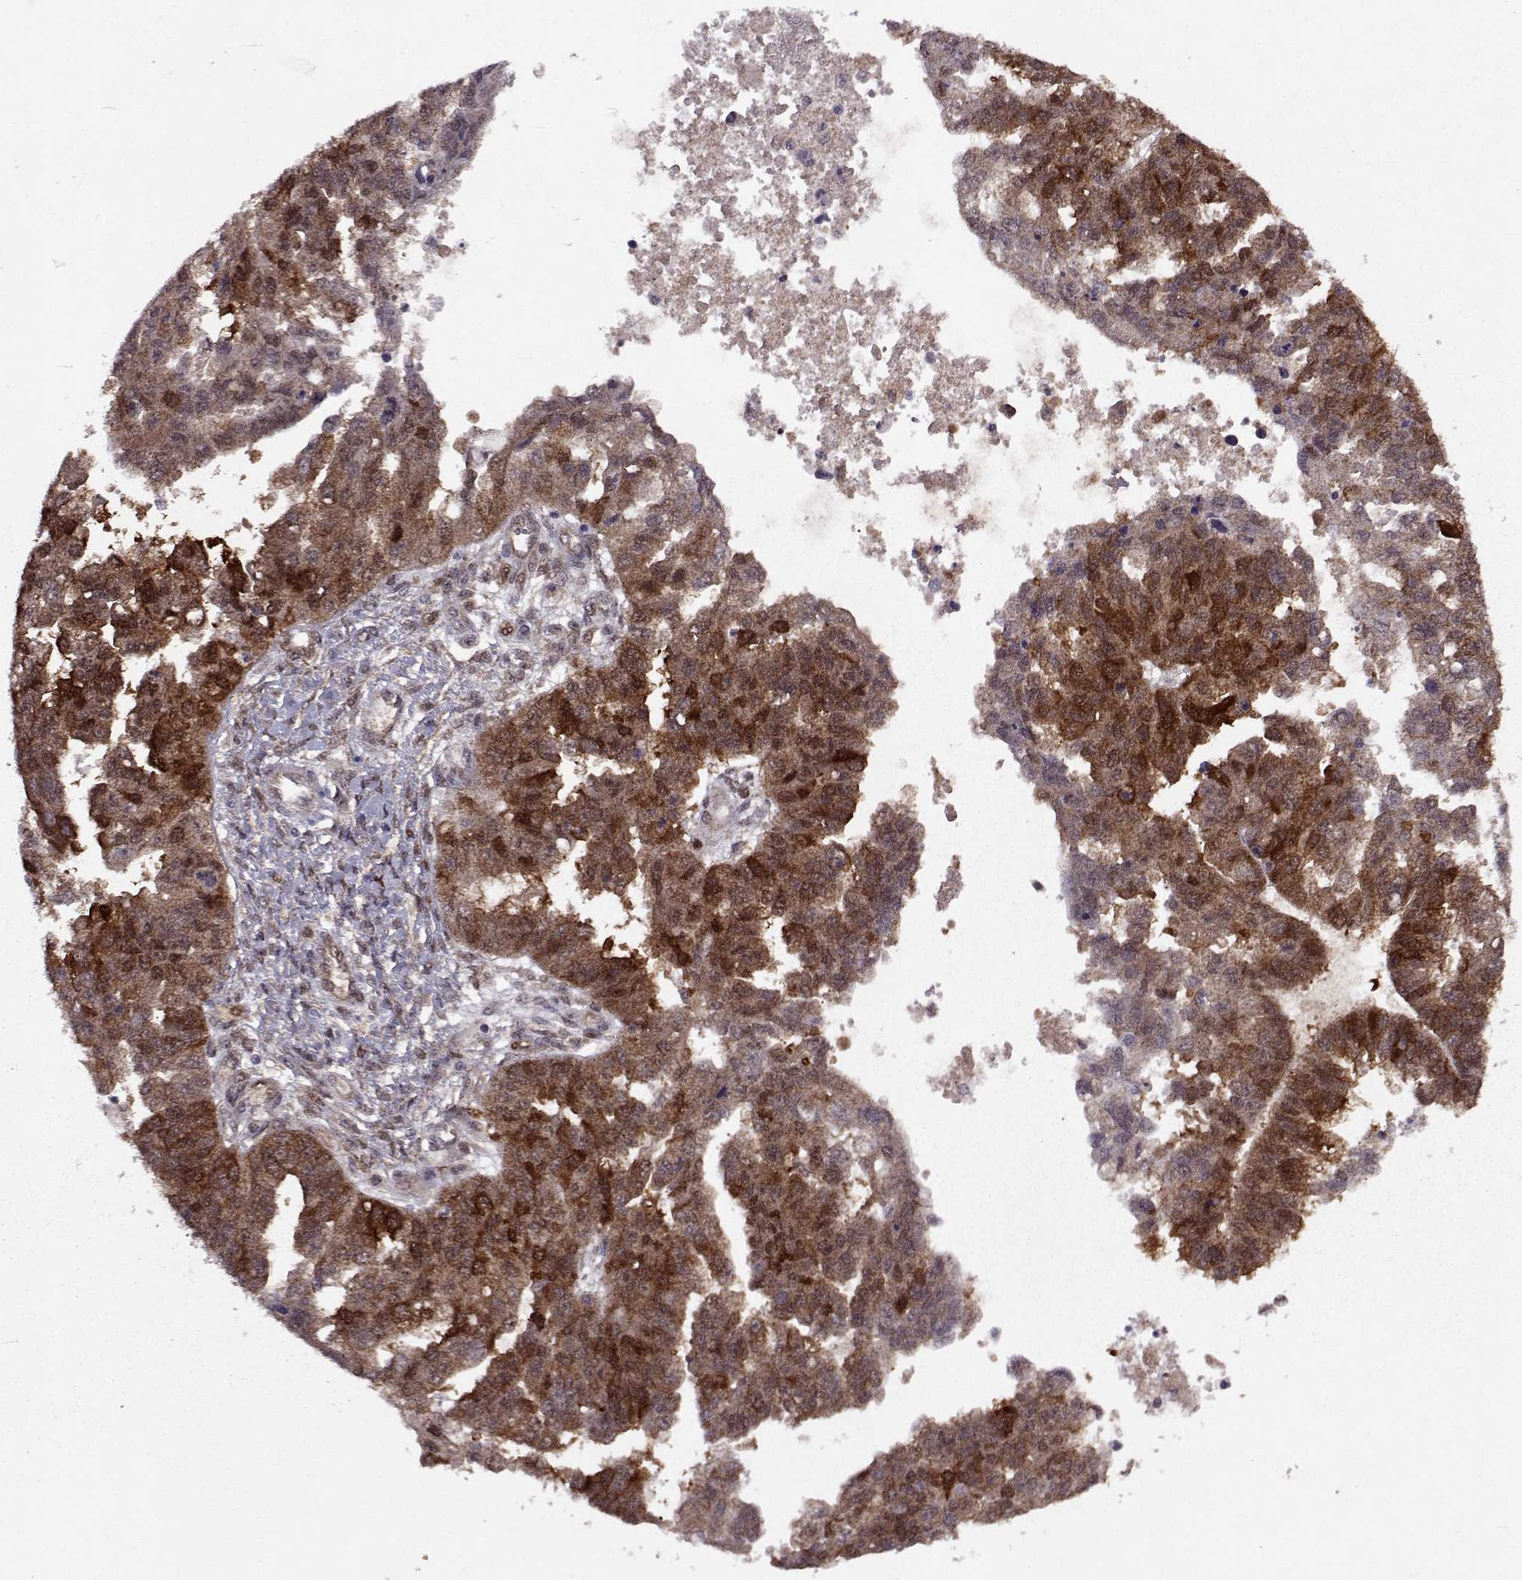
{"staining": {"intensity": "strong", "quantity": "25%-75%", "location": "cytoplasmic/membranous,nuclear"}, "tissue": "ovarian cancer", "cell_type": "Tumor cells", "image_type": "cancer", "snomed": [{"axis": "morphology", "description": "Cystadenocarcinoma, serous, NOS"}, {"axis": "topography", "description": "Ovary"}], "caption": "A high amount of strong cytoplasmic/membranous and nuclear expression is seen in about 25%-75% of tumor cells in ovarian serous cystadenocarcinoma tissue.", "gene": "CDK4", "patient": {"sex": "female", "age": 58}}